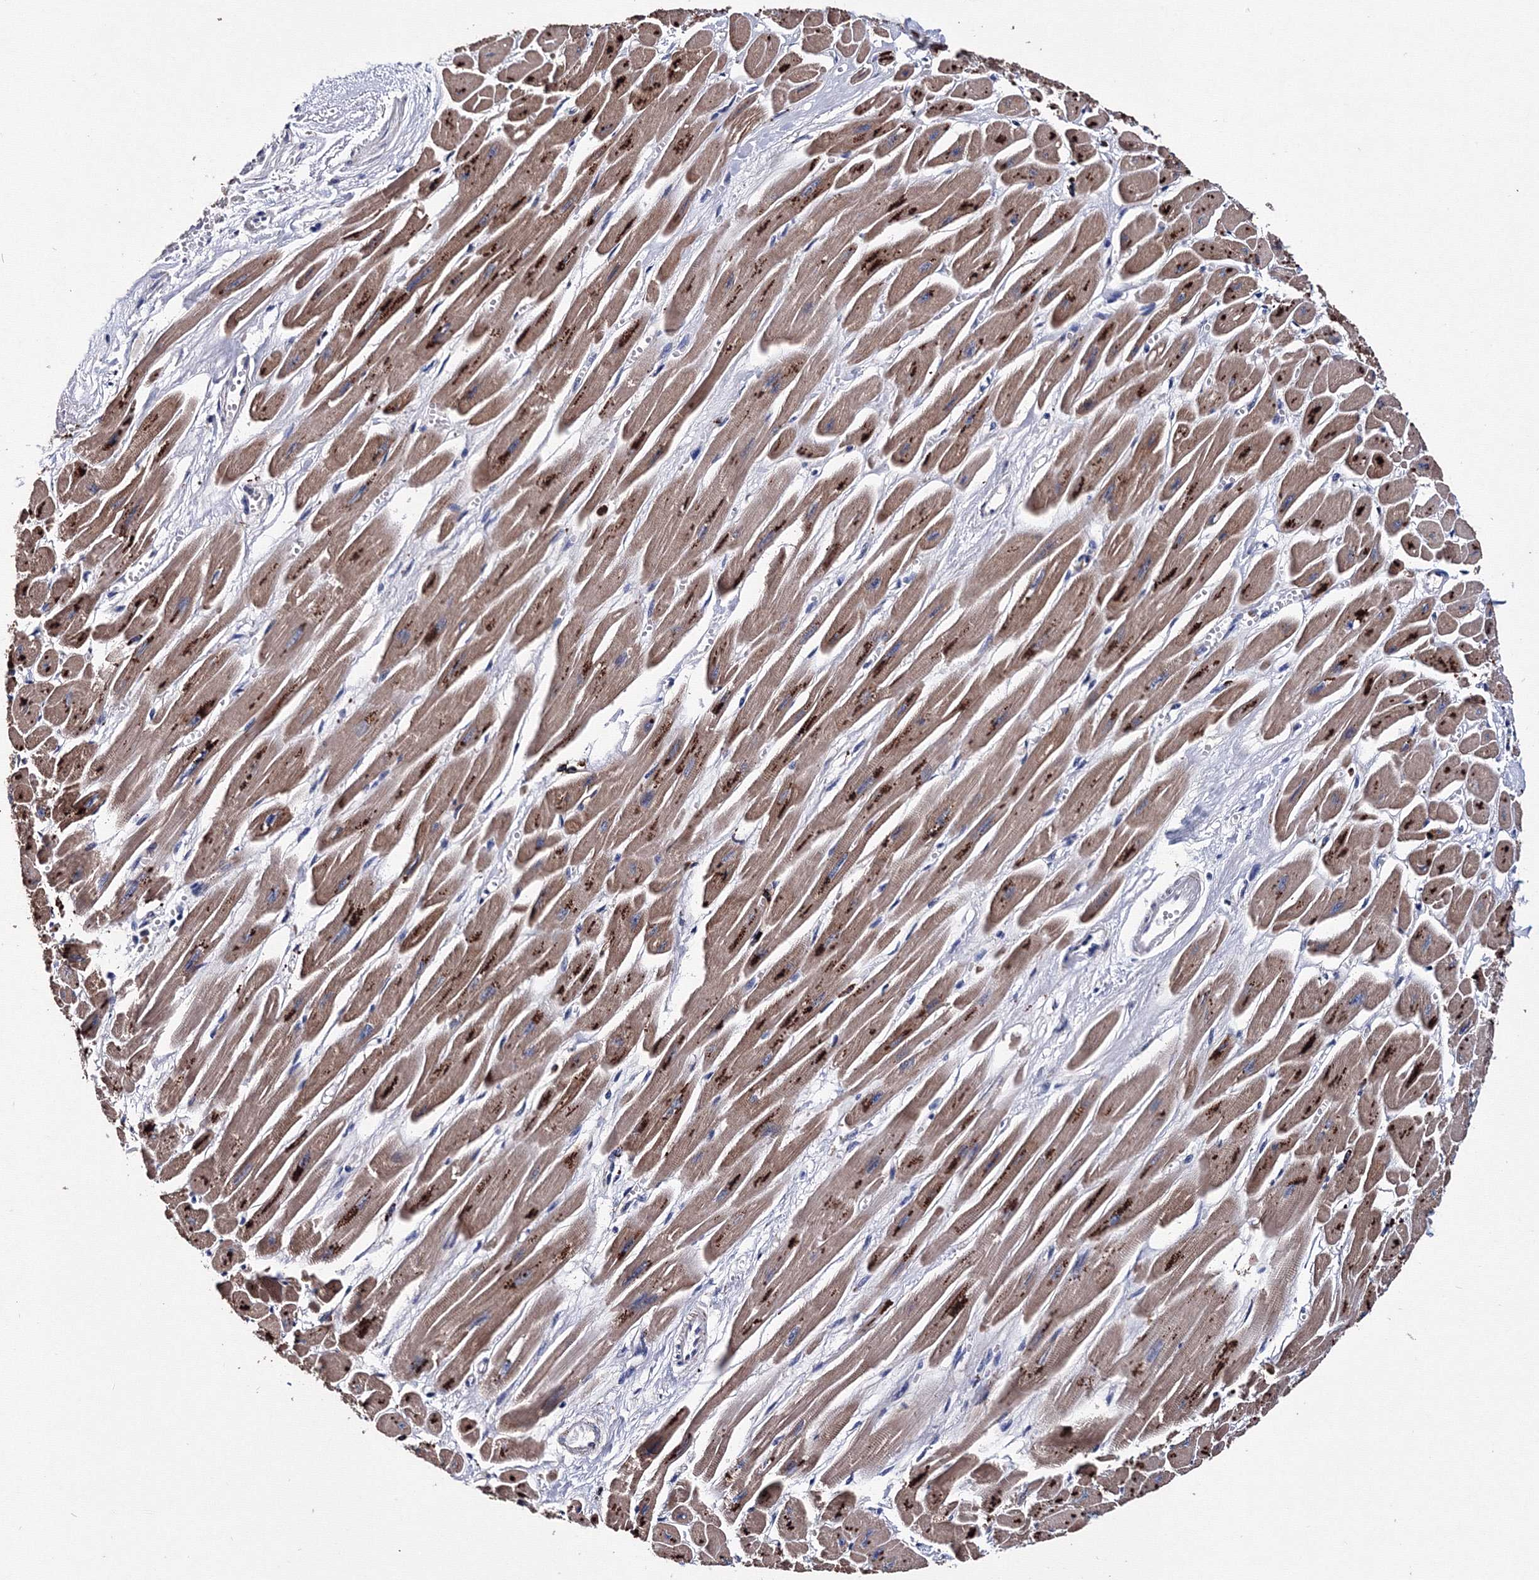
{"staining": {"intensity": "moderate", "quantity": ">75%", "location": "cytoplasmic/membranous"}, "tissue": "heart muscle", "cell_type": "Cardiomyocytes", "image_type": "normal", "snomed": [{"axis": "morphology", "description": "Normal tissue, NOS"}, {"axis": "topography", "description": "Heart"}], "caption": "Normal heart muscle exhibits moderate cytoplasmic/membranous positivity in about >75% of cardiomyocytes, visualized by immunohistochemistry.", "gene": "PHYKPL", "patient": {"sex": "female", "age": 54}}